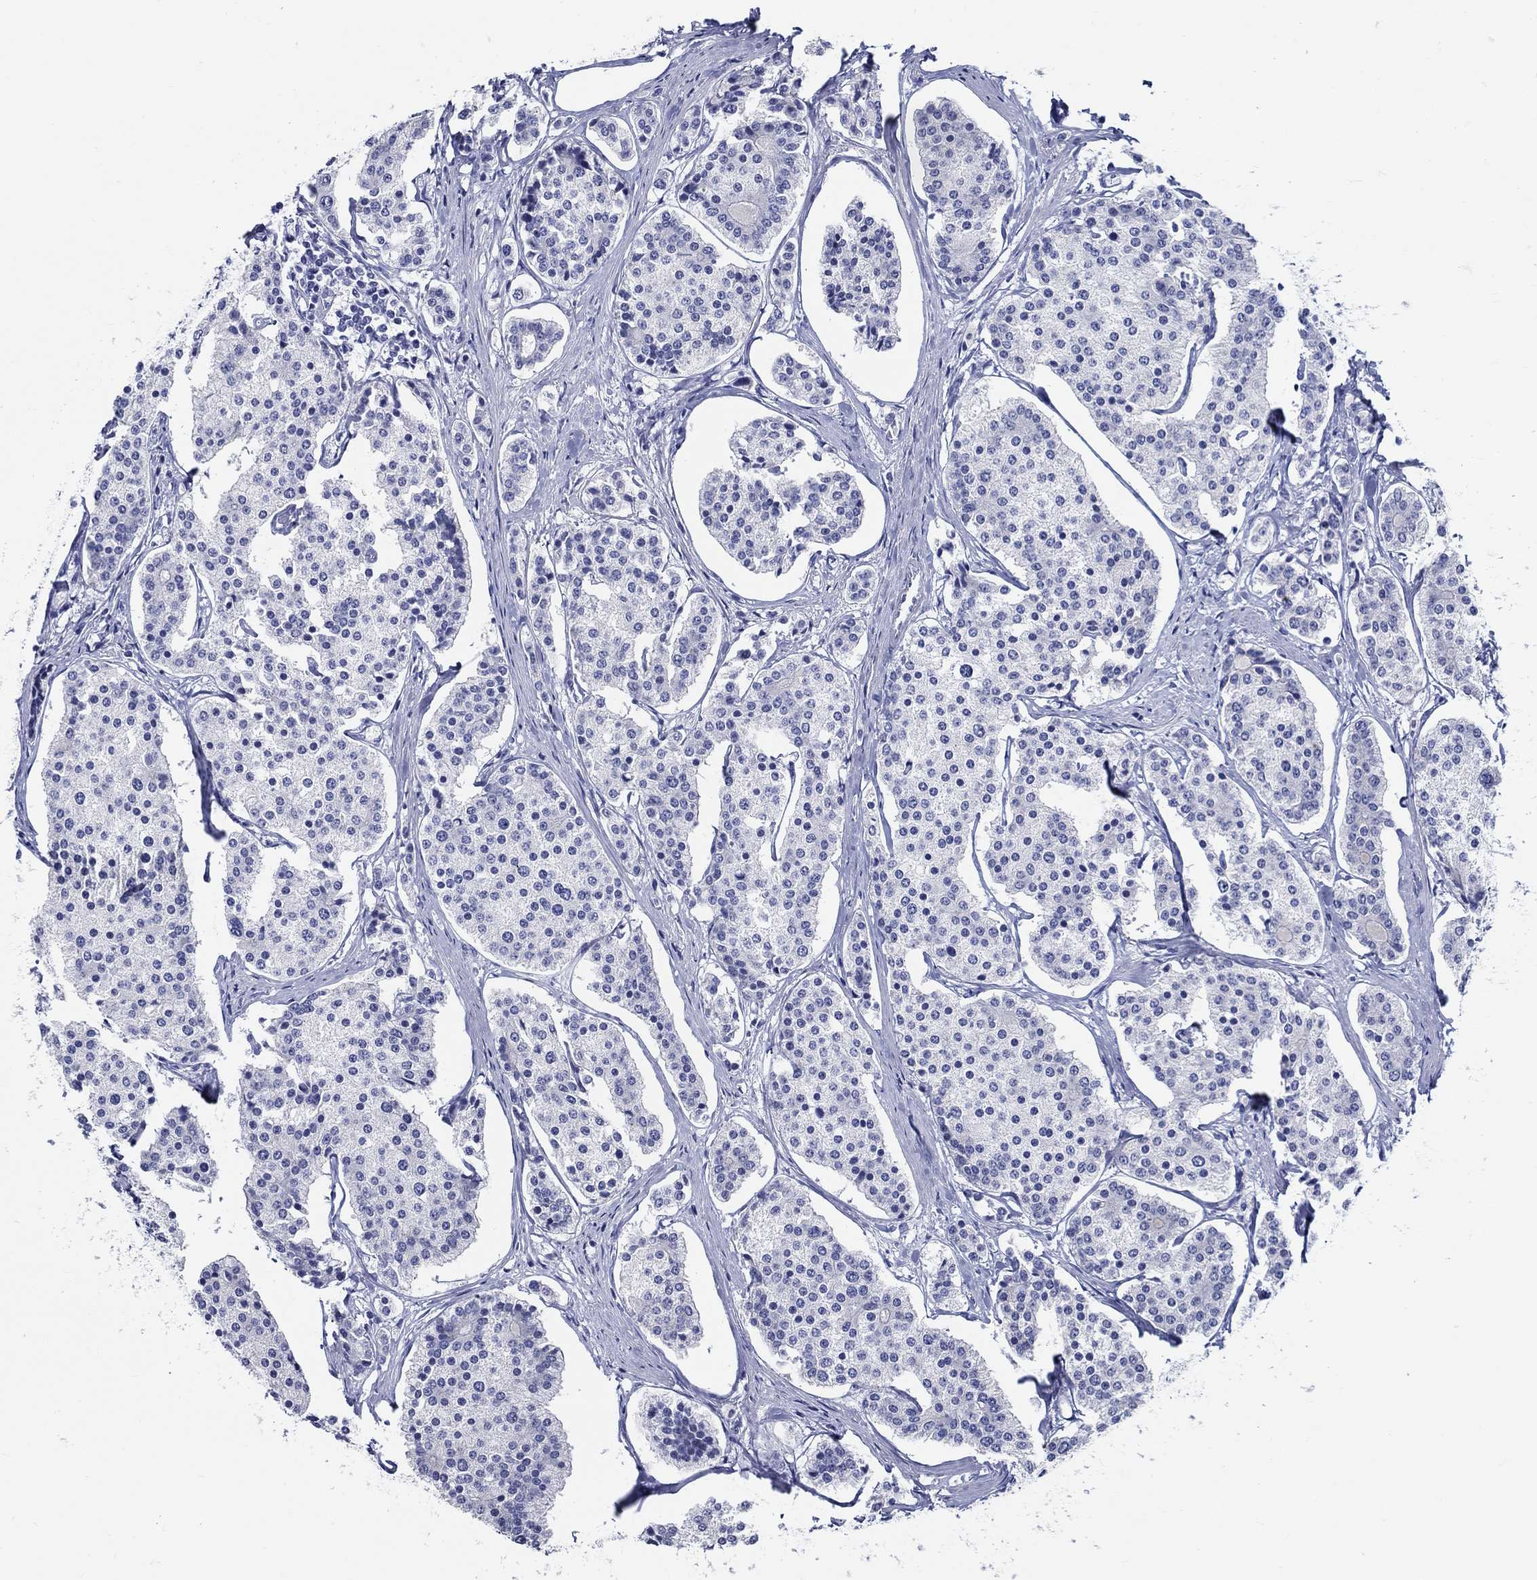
{"staining": {"intensity": "negative", "quantity": "none", "location": "none"}, "tissue": "carcinoid", "cell_type": "Tumor cells", "image_type": "cancer", "snomed": [{"axis": "morphology", "description": "Carcinoid, malignant, NOS"}, {"axis": "topography", "description": "Small intestine"}], "caption": "Immunohistochemistry of human carcinoid (malignant) exhibits no expression in tumor cells. (DAB (3,3'-diaminobenzidine) immunohistochemistry (IHC) visualized using brightfield microscopy, high magnification).", "gene": "CRYGS", "patient": {"sex": "female", "age": 65}}